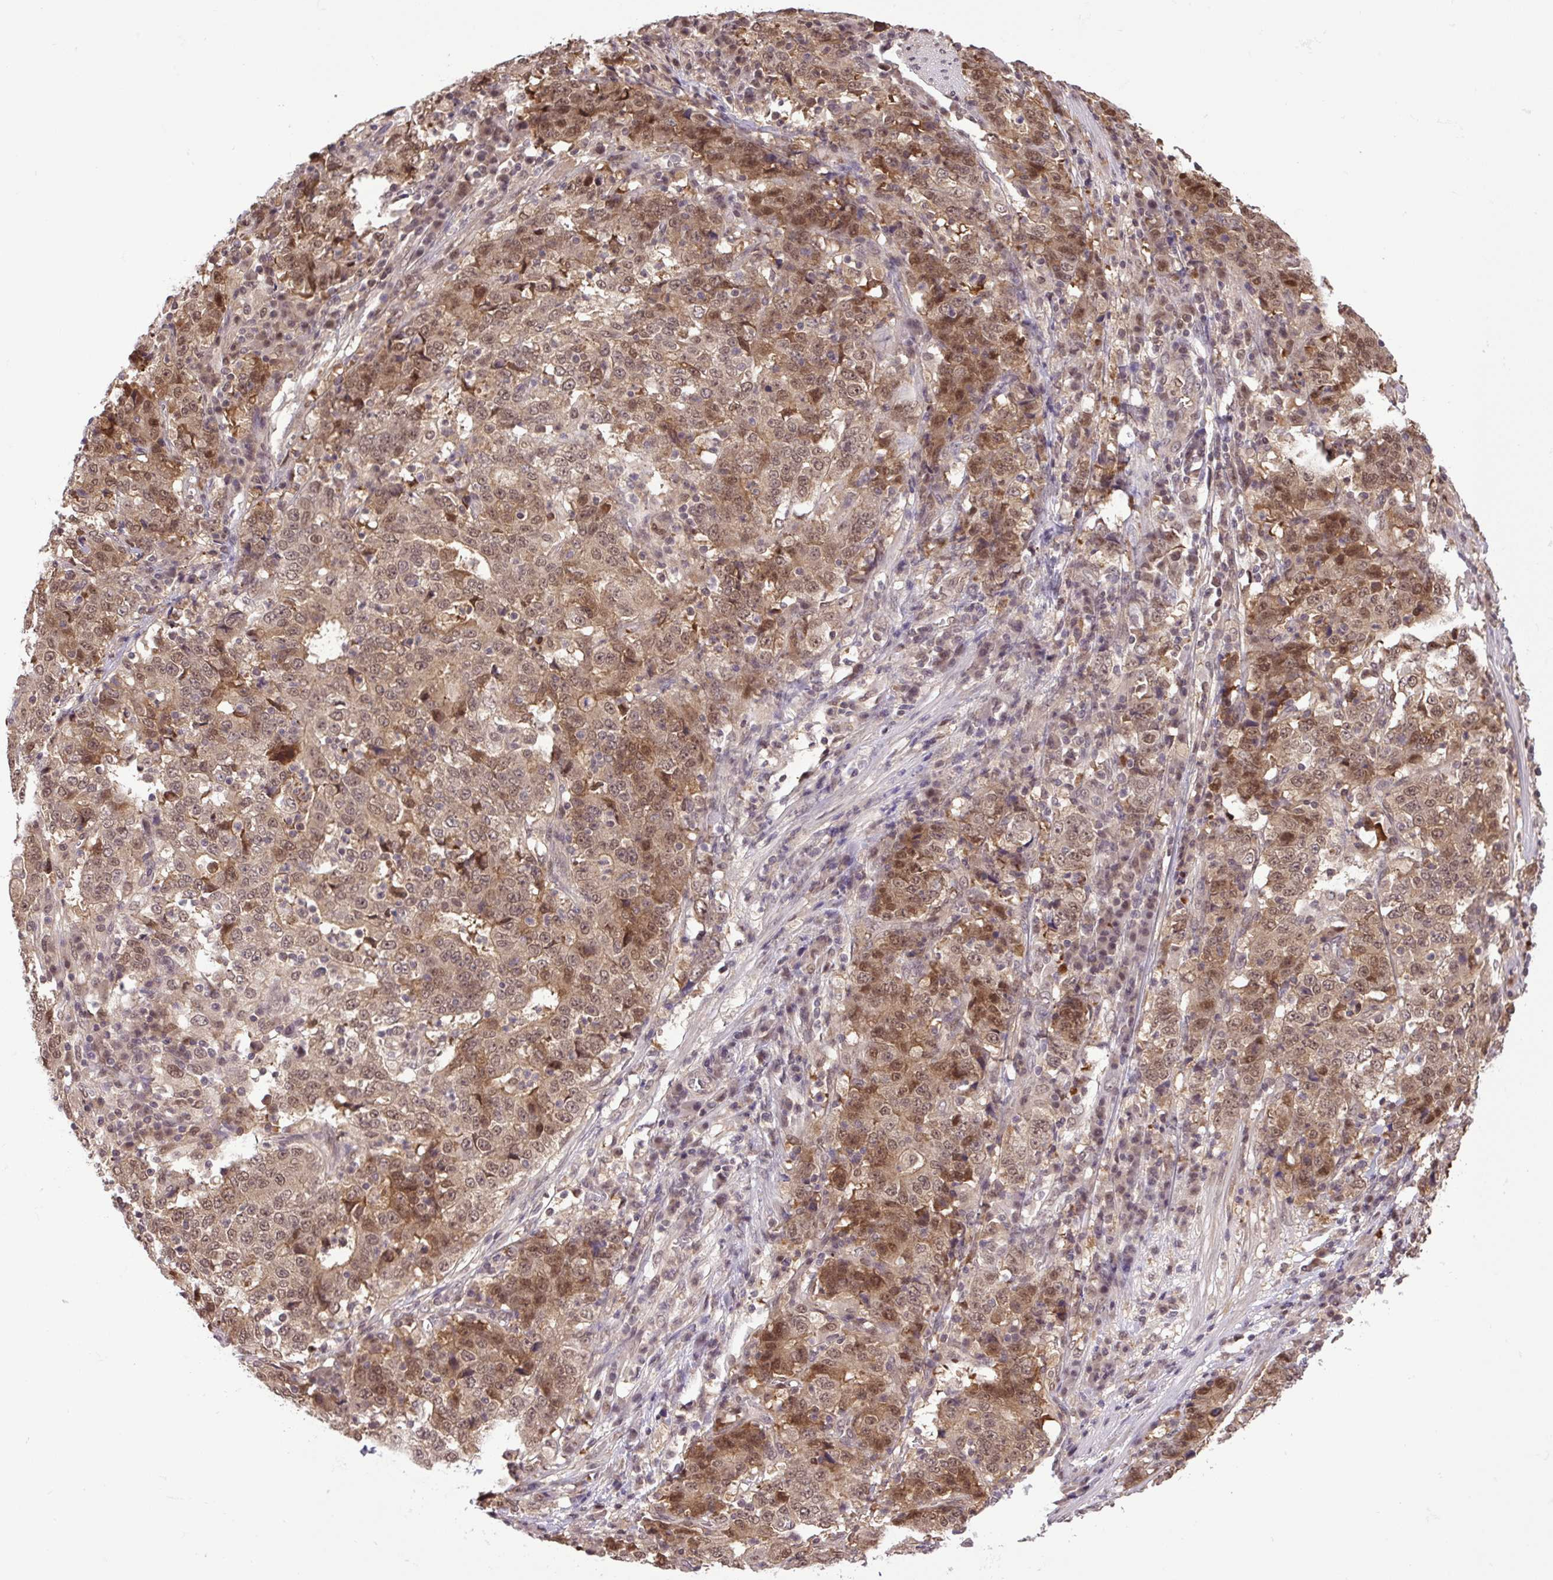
{"staining": {"intensity": "moderate", "quantity": ">75%", "location": "cytoplasmic/membranous,nuclear"}, "tissue": "stomach cancer", "cell_type": "Tumor cells", "image_type": "cancer", "snomed": [{"axis": "morphology", "description": "Adenocarcinoma, NOS"}, {"axis": "topography", "description": "Stomach"}], "caption": "An IHC histopathology image of neoplastic tissue is shown. Protein staining in brown labels moderate cytoplasmic/membranous and nuclear positivity in stomach cancer (adenocarcinoma) within tumor cells.", "gene": "SGTA", "patient": {"sex": "male", "age": 59}}